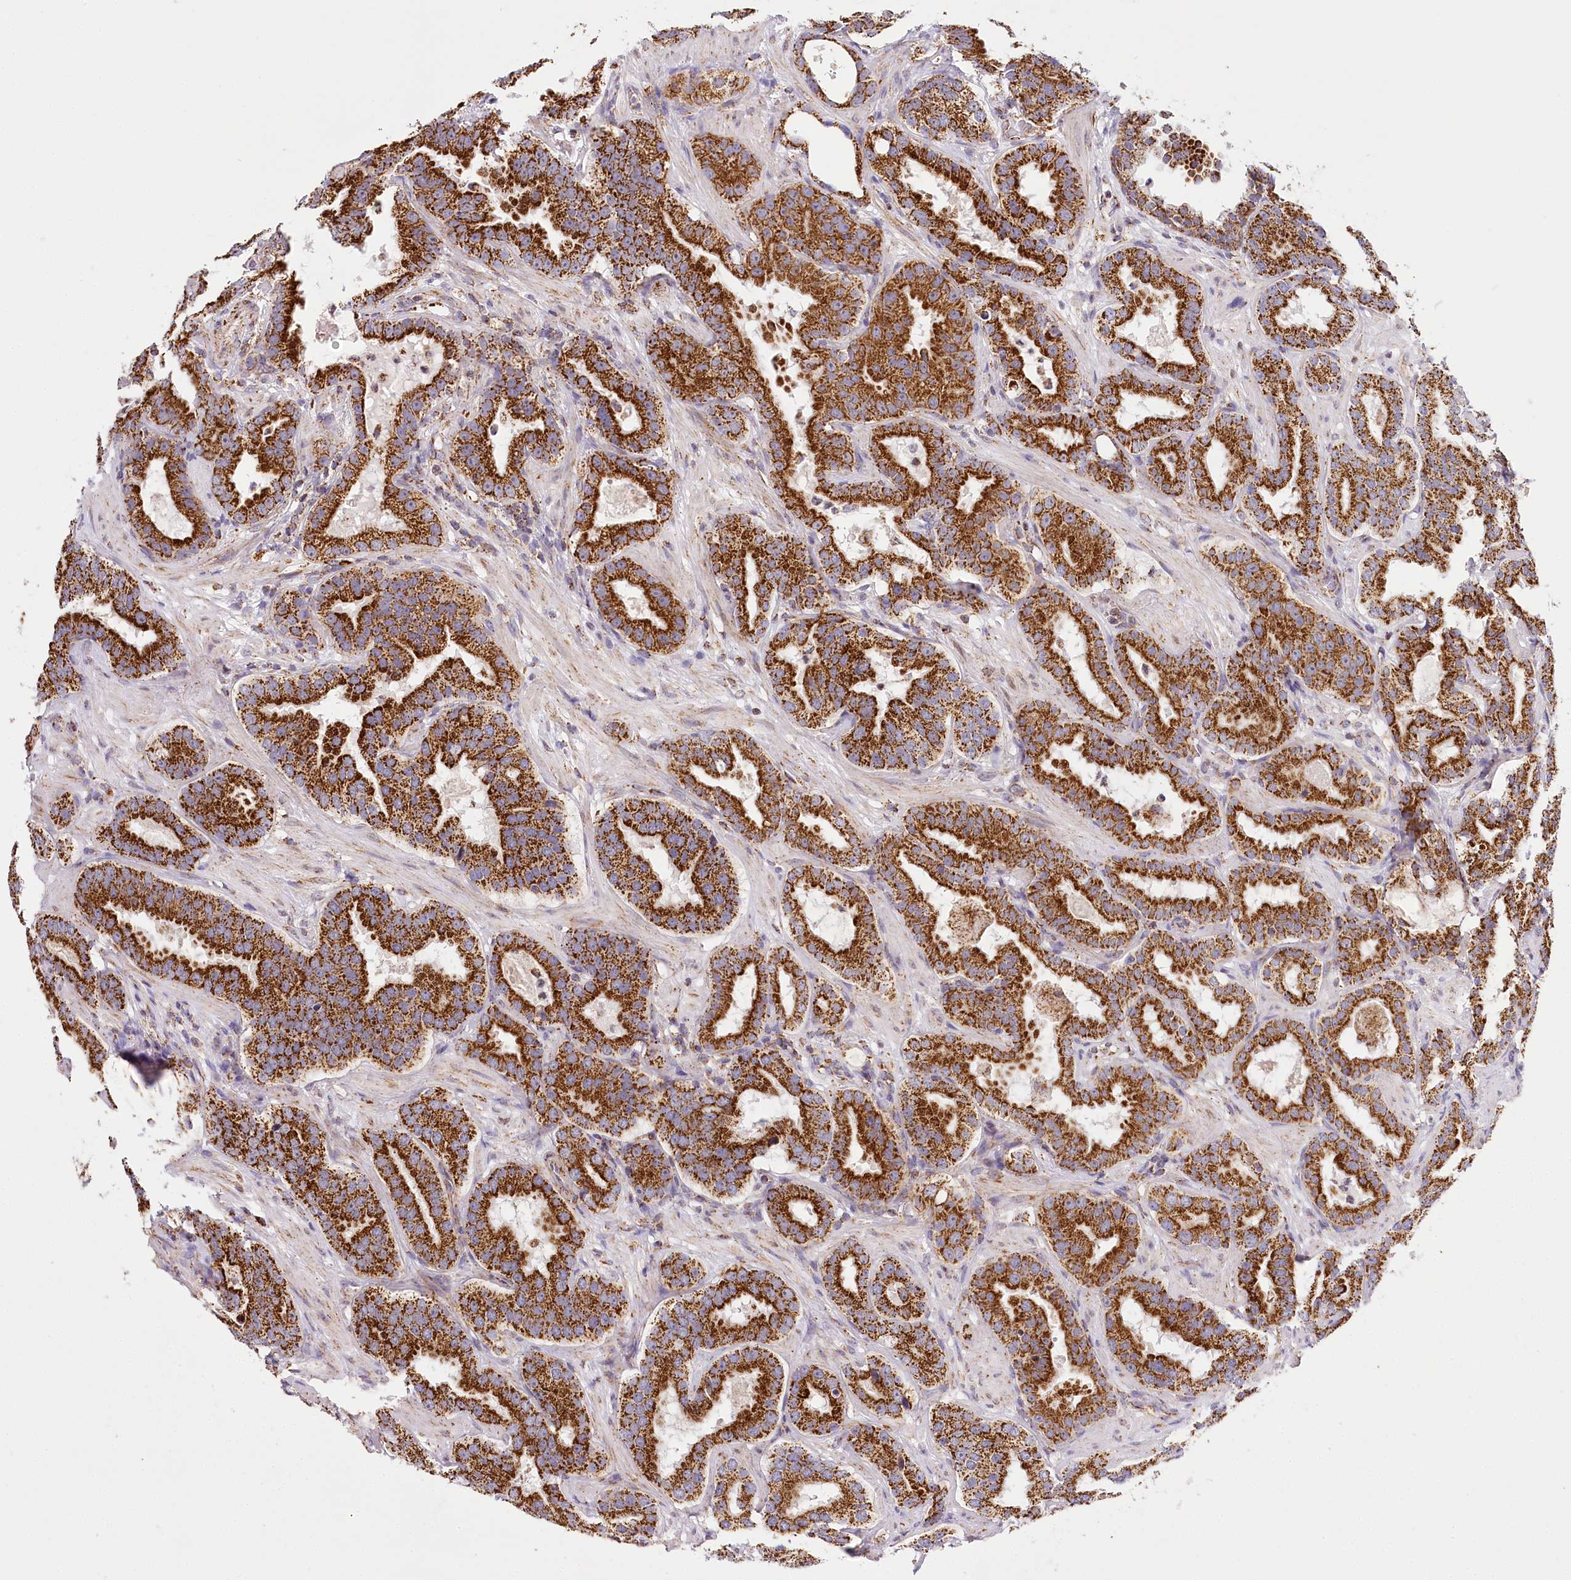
{"staining": {"intensity": "strong", "quantity": ">75%", "location": "cytoplasmic/membranous"}, "tissue": "prostate cancer", "cell_type": "Tumor cells", "image_type": "cancer", "snomed": [{"axis": "morphology", "description": "Adenocarcinoma, Low grade"}, {"axis": "topography", "description": "Prostate"}], "caption": "Adenocarcinoma (low-grade) (prostate) was stained to show a protein in brown. There is high levels of strong cytoplasmic/membranous expression in approximately >75% of tumor cells.", "gene": "LSS", "patient": {"sex": "male", "age": 59}}